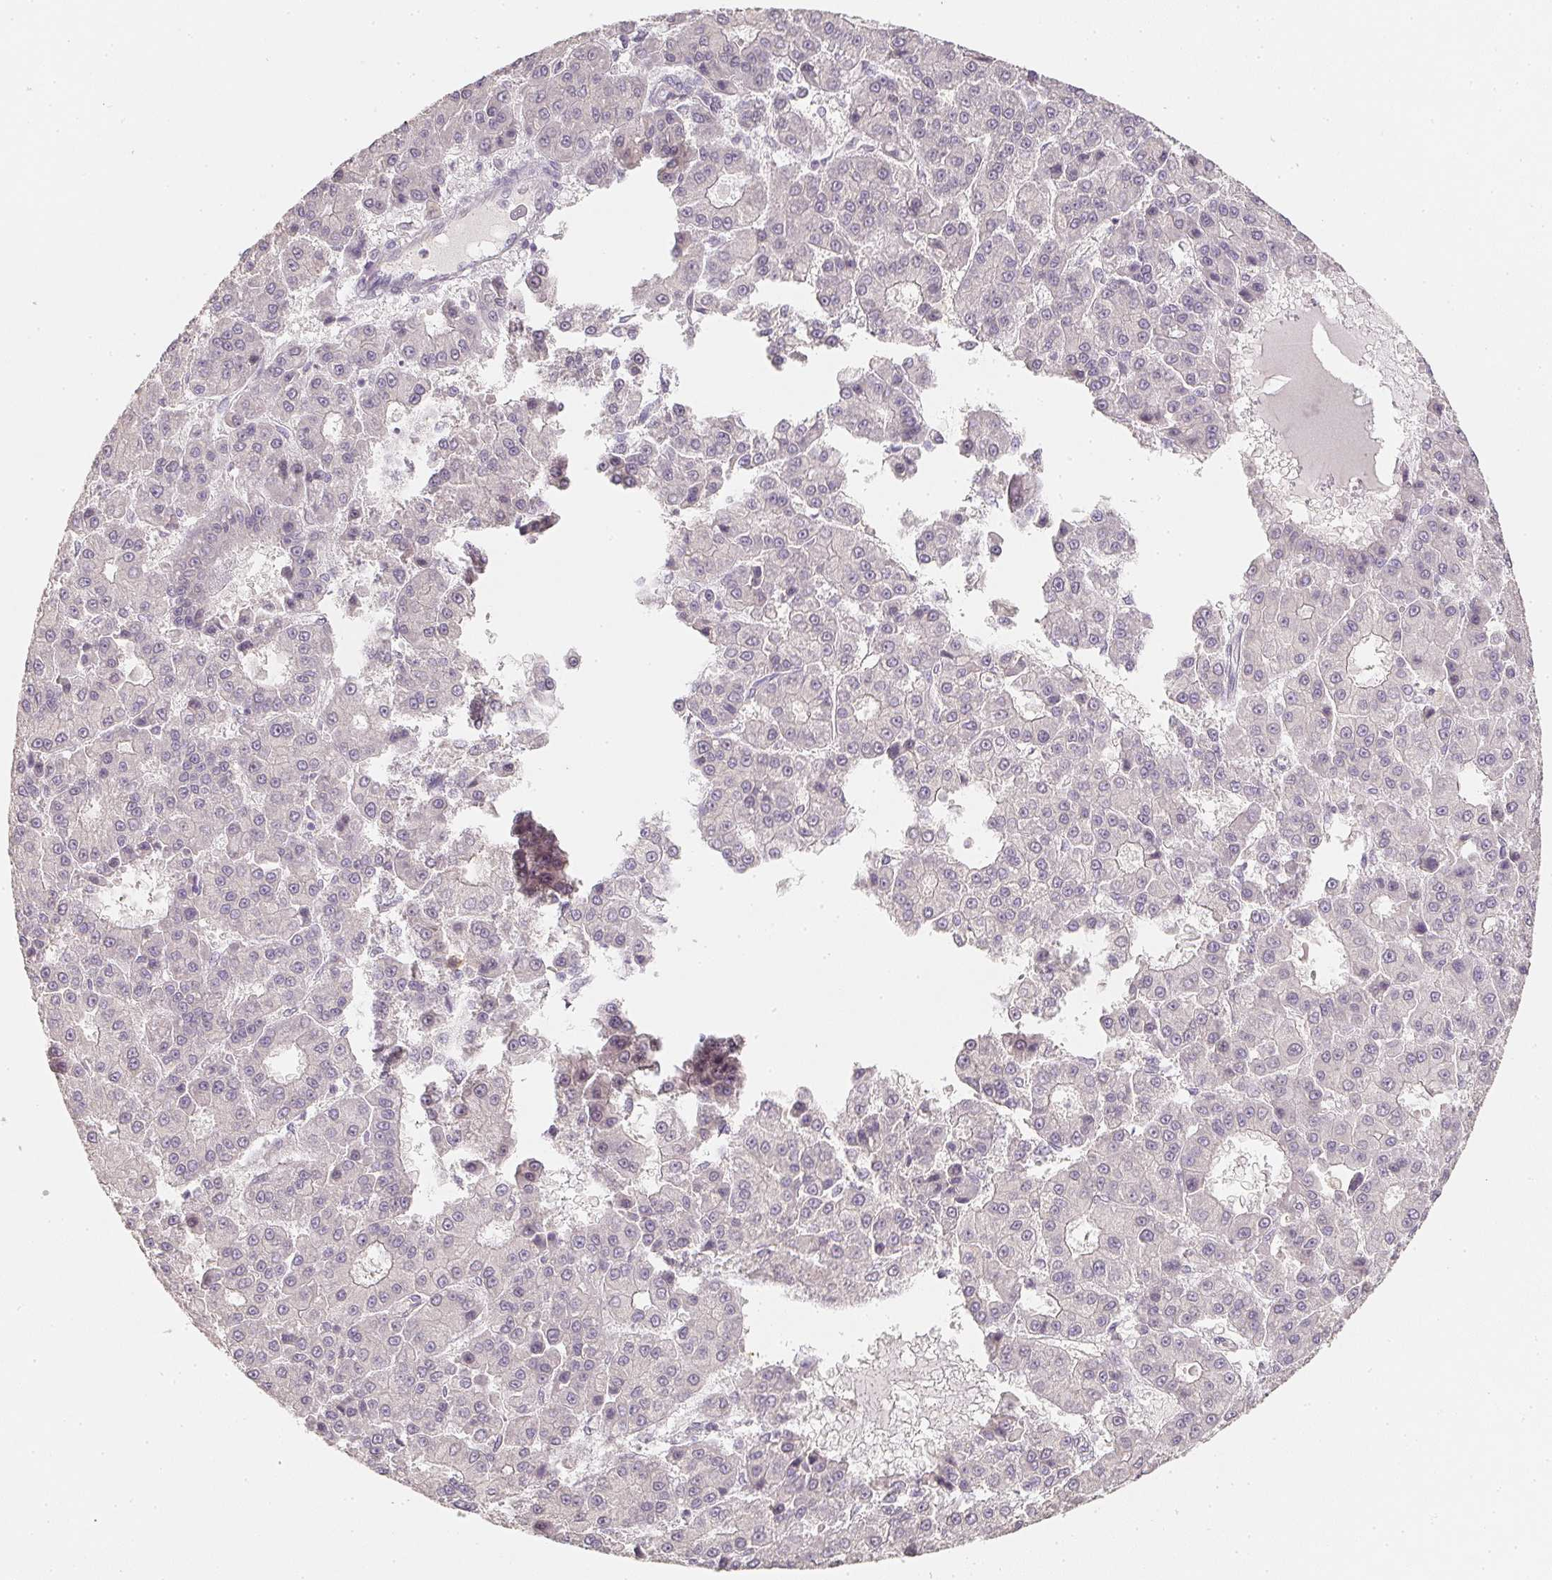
{"staining": {"intensity": "negative", "quantity": "none", "location": "none"}, "tissue": "liver cancer", "cell_type": "Tumor cells", "image_type": "cancer", "snomed": [{"axis": "morphology", "description": "Carcinoma, Hepatocellular, NOS"}, {"axis": "topography", "description": "Liver"}], "caption": "DAB immunohistochemical staining of liver hepatocellular carcinoma reveals no significant staining in tumor cells. The staining was performed using DAB (3,3'-diaminobenzidine) to visualize the protein expression in brown, while the nuclei were stained in blue with hematoxylin (Magnification: 20x).", "gene": "SOAT1", "patient": {"sex": "male", "age": 70}}